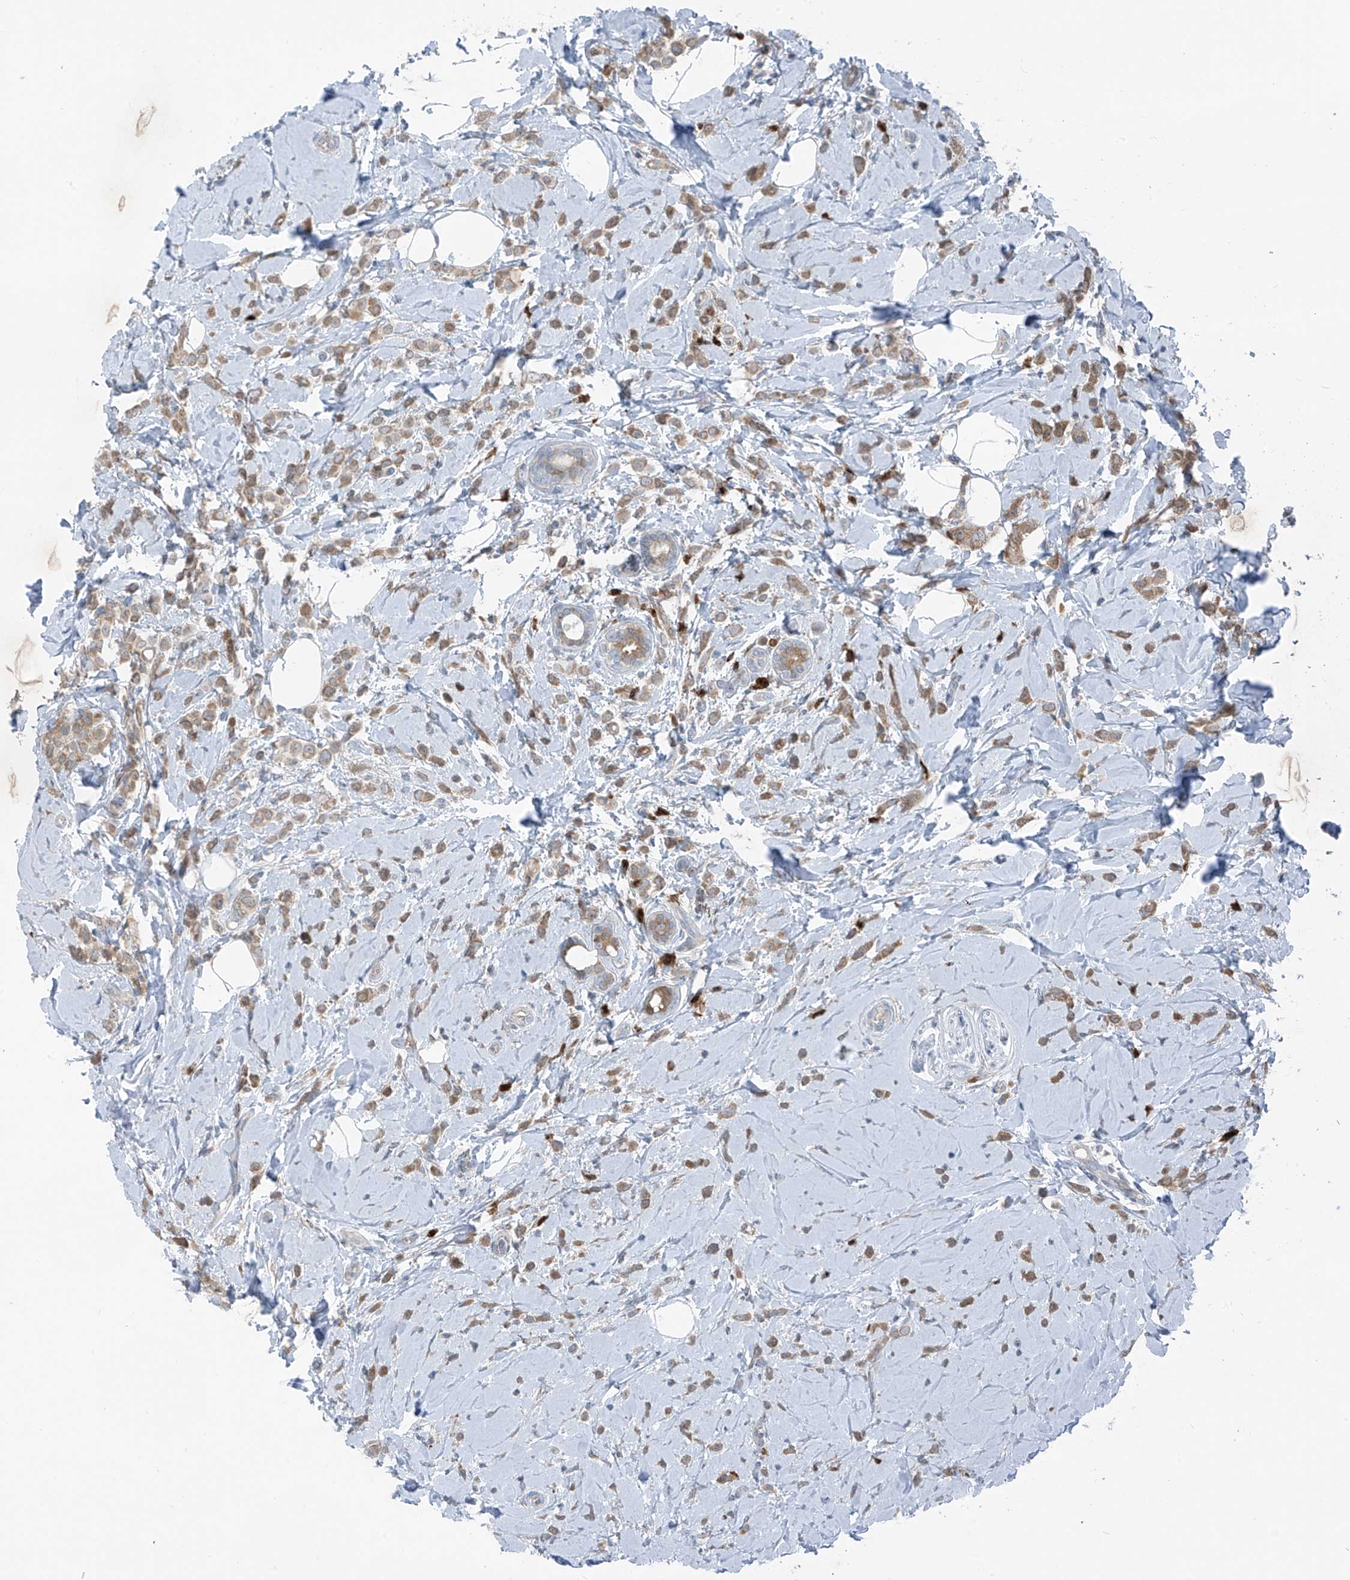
{"staining": {"intensity": "moderate", "quantity": ">75%", "location": "cytoplasmic/membranous"}, "tissue": "breast cancer", "cell_type": "Tumor cells", "image_type": "cancer", "snomed": [{"axis": "morphology", "description": "Lobular carcinoma"}, {"axis": "topography", "description": "Breast"}], "caption": "Immunohistochemical staining of human breast cancer shows medium levels of moderate cytoplasmic/membranous staining in approximately >75% of tumor cells. (IHC, brightfield microscopy, high magnification).", "gene": "SLC12A6", "patient": {"sex": "female", "age": 47}}